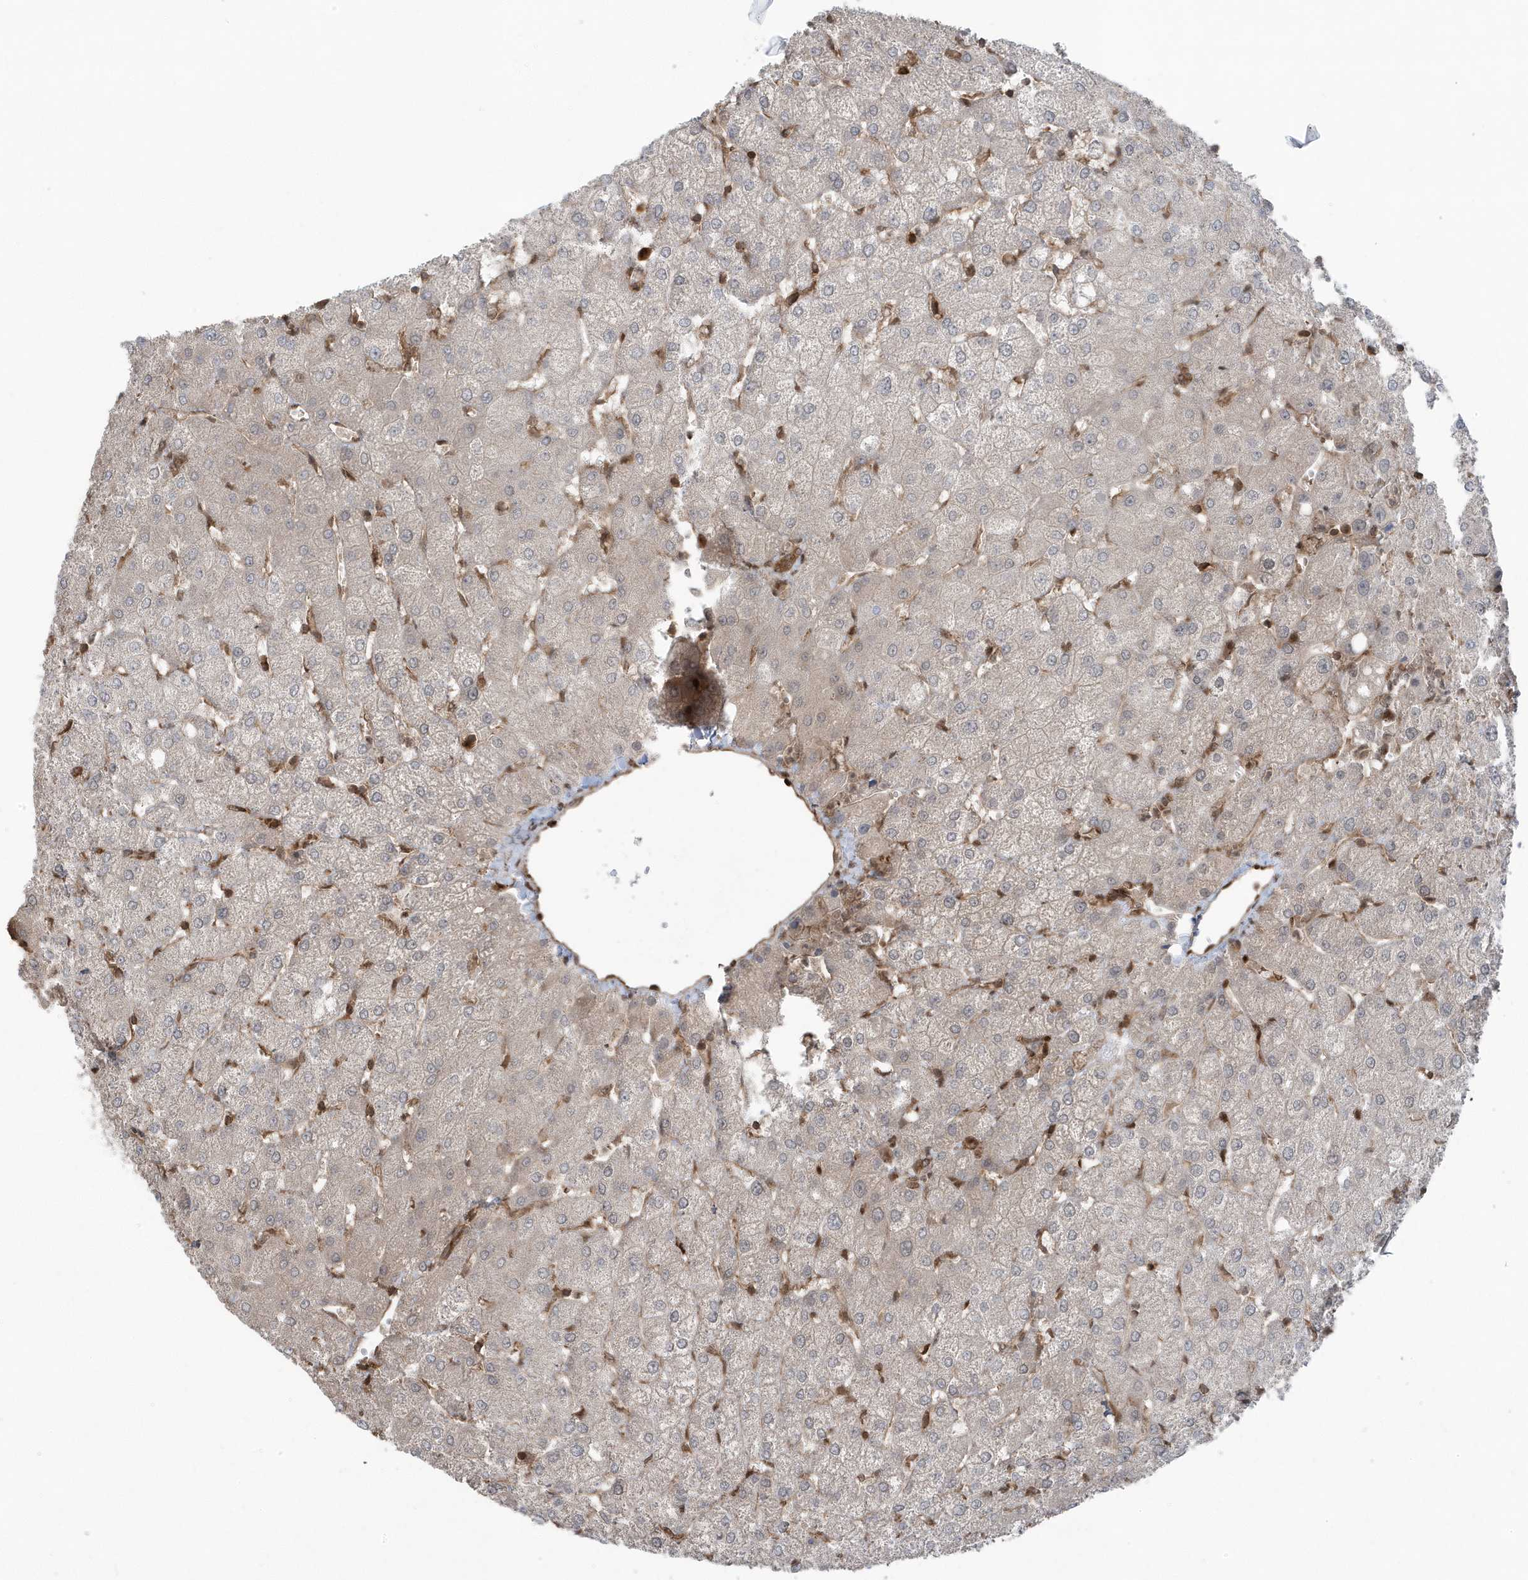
{"staining": {"intensity": "moderate", "quantity": ">75%", "location": "cytoplasmic/membranous"}, "tissue": "liver", "cell_type": "Cholangiocytes", "image_type": "normal", "snomed": [{"axis": "morphology", "description": "Normal tissue, NOS"}, {"axis": "topography", "description": "Liver"}], "caption": "Liver stained with a brown dye demonstrates moderate cytoplasmic/membranous positive expression in approximately >75% of cholangiocytes.", "gene": "MAPK1IP1L", "patient": {"sex": "female", "age": 54}}